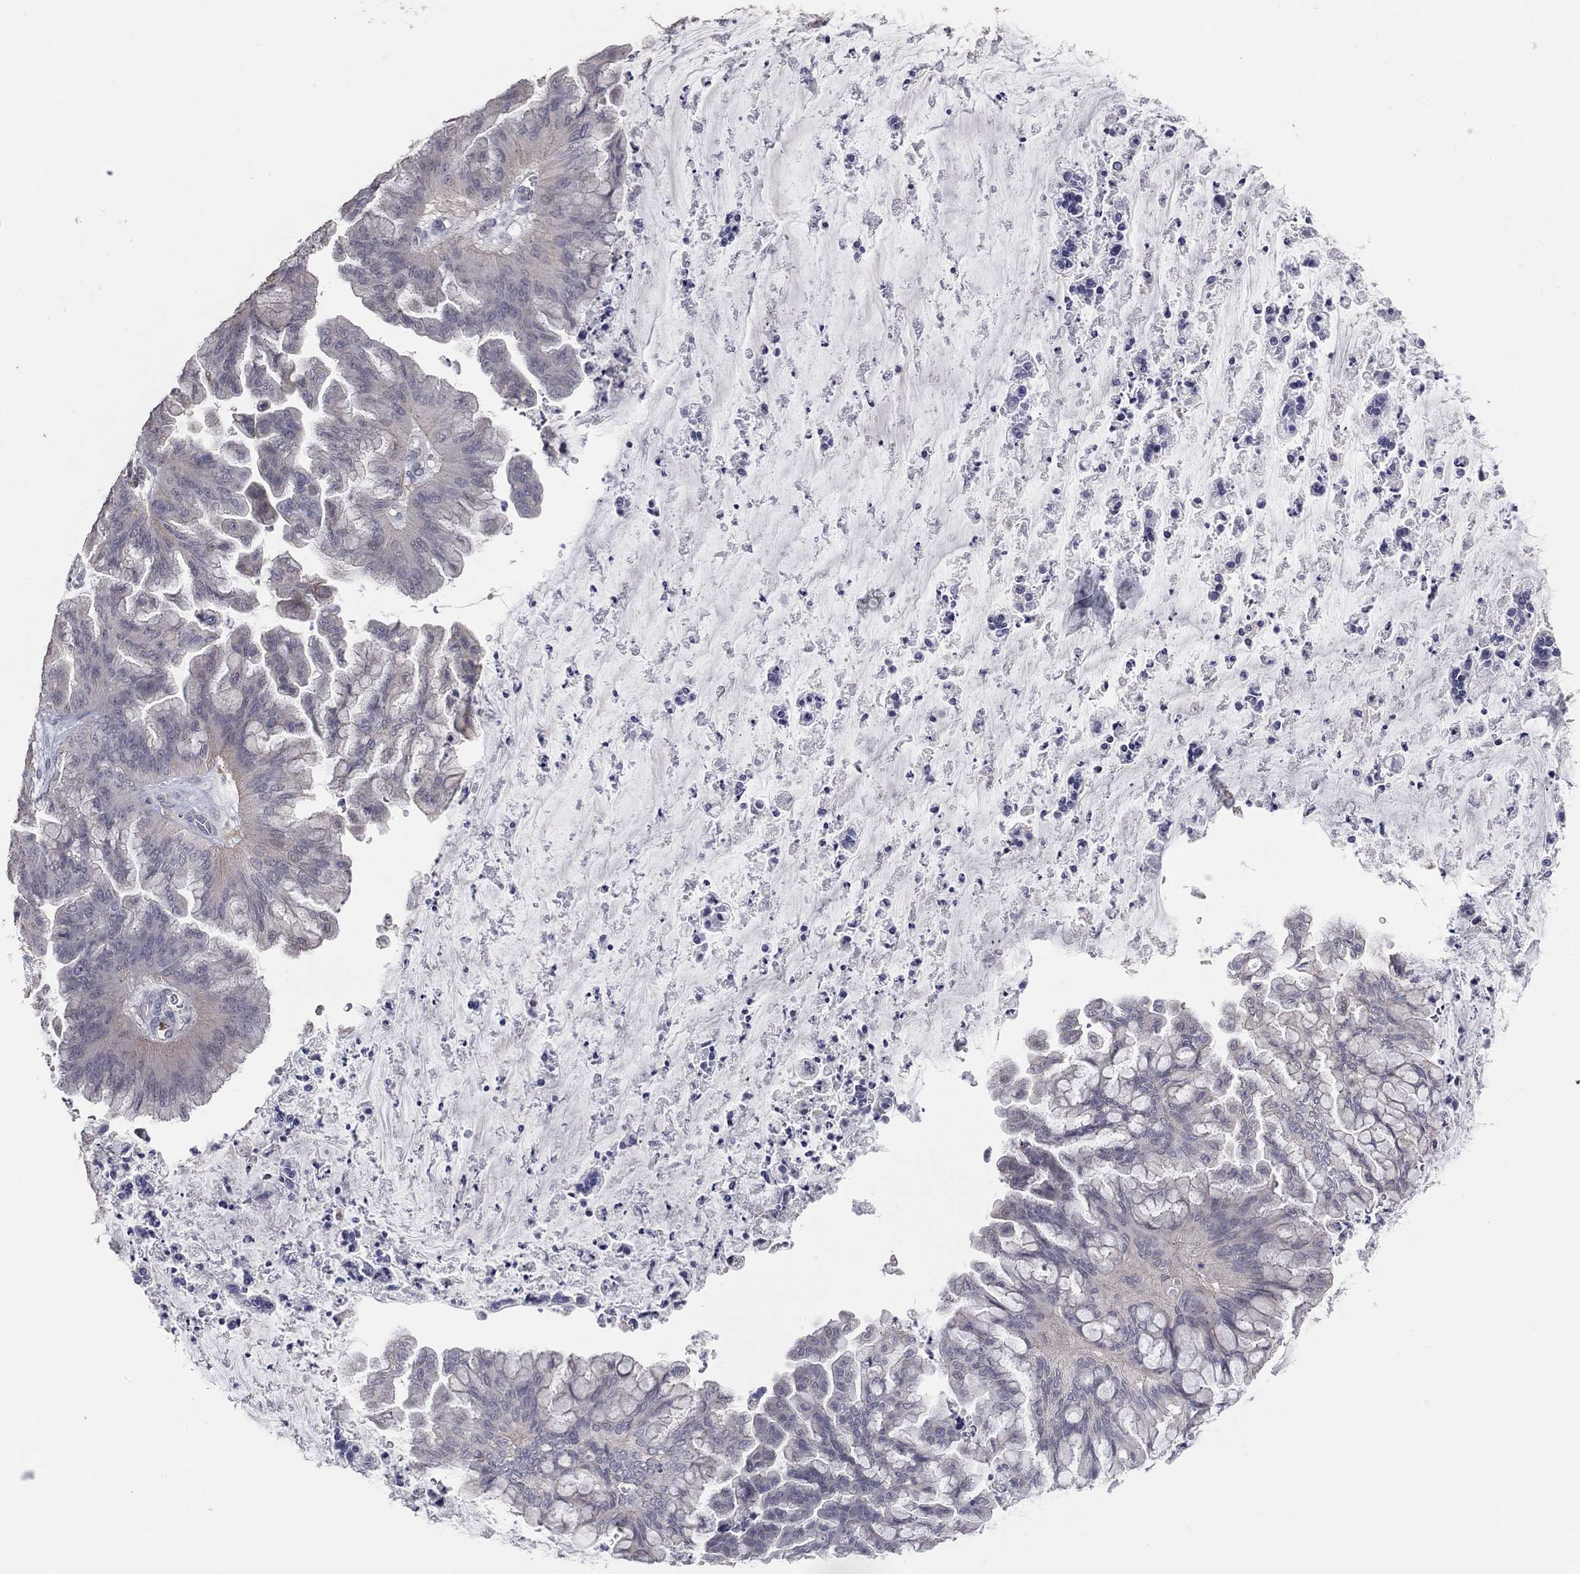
{"staining": {"intensity": "negative", "quantity": "none", "location": "none"}, "tissue": "ovarian cancer", "cell_type": "Tumor cells", "image_type": "cancer", "snomed": [{"axis": "morphology", "description": "Cystadenocarcinoma, mucinous, NOS"}, {"axis": "topography", "description": "Ovary"}], "caption": "Immunohistochemistry (IHC) micrograph of human ovarian cancer (mucinous cystadenocarcinoma) stained for a protein (brown), which reveals no positivity in tumor cells.", "gene": "PSTPIP1", "patient": {"sex": "female", "age": 67}}